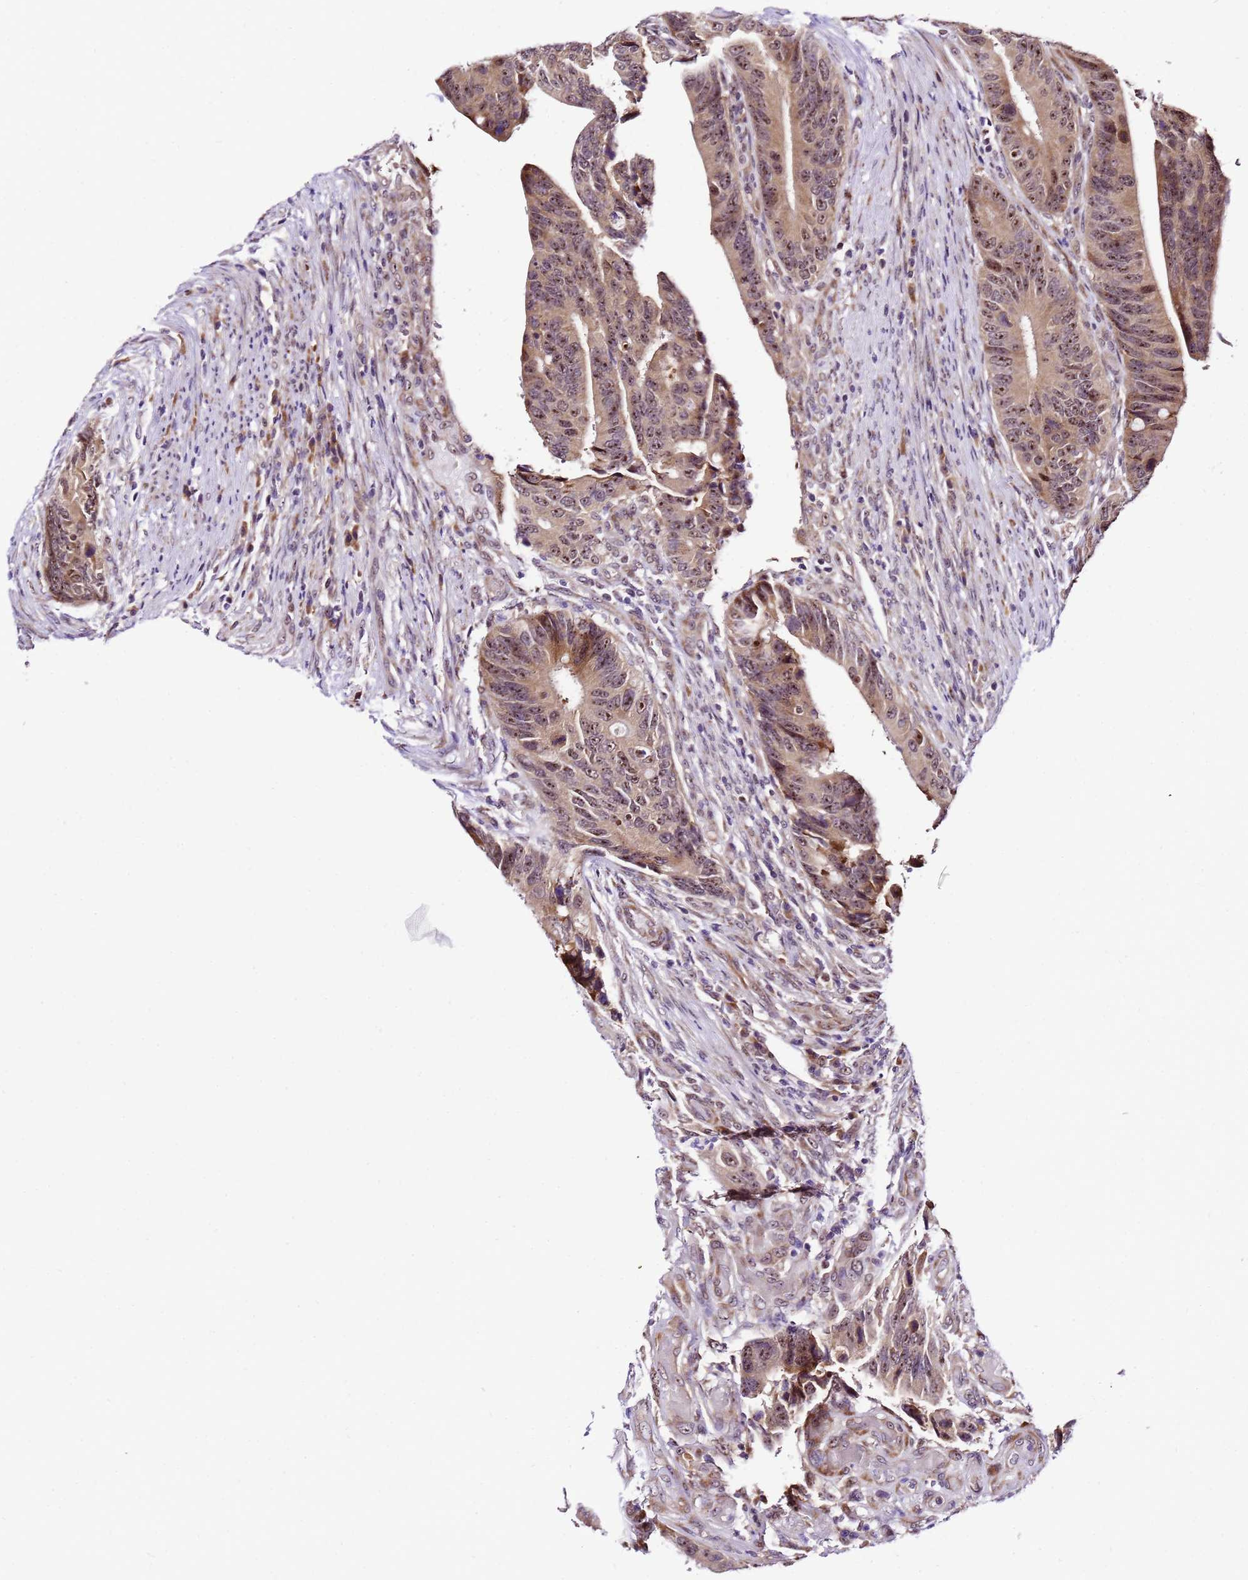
{"staining": {"intensity": "moderate", "quantity": "25%-75%", "location": "nuclear"}, "tissue": "colorectal cancer", "cell_type": "Tumor cells", "image_type": "cancer", "snomed": [{"axis": "morphology", "description": "Adenocarcinoma, NOS"}, {"axis": "topography", "description": "Colon"}], "caption": "This image exhibits adenocarcinoma (colorectal) stained with IHC to label a protein in brown. The nuclear of tumor cells show moderate positivity for the protein. Nuclei are counter-stained blue.", "gene": "SLX4IP", "patient": {"sex": "male", "age": 87}}